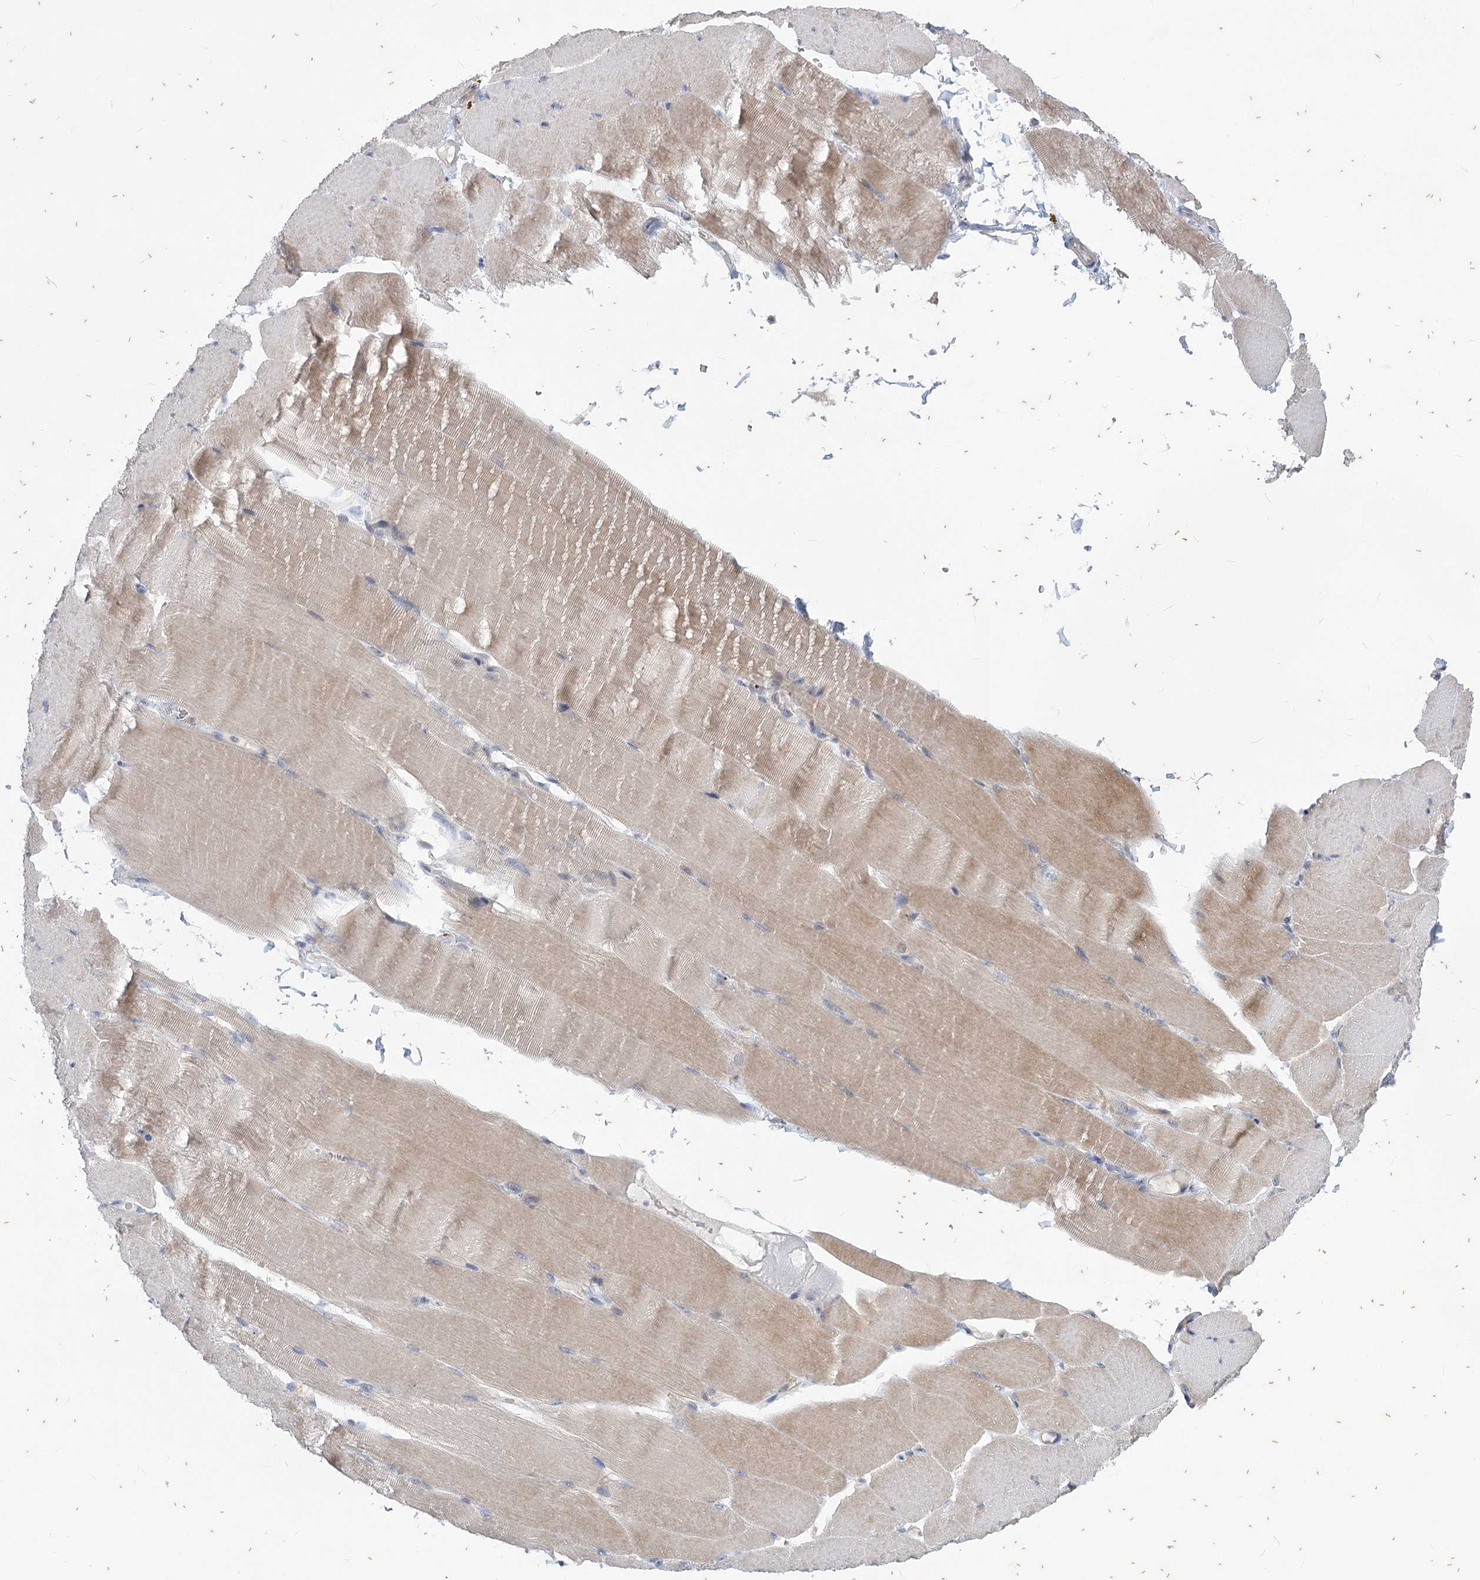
{"staining": {"intensity": "weak", "quantity": "25%-75%", "location": "cytoplasmic/membranous"}, "tissue": "skeletal muscle", "cell_type": "Myocytes", "image_type": "normal", "snomed": [{"axis": "morphology", "description": "Normal tissue, NOS"}, {"axis": "topography", "description": "Skeletal muscle"}, {"axis": "topography", "description": "Parathyroid gland"}], "caption": "Immunohistochemistry (DAB (3,3'-diaminobenzidine)) staining of benign skeletal muscle exhibits weak cytoplasmic/membranous protein expression in approximately 25%-75% of myocytes.", "gene": "SLC9A3", "patient": {"sex": "female", "age": 37}}